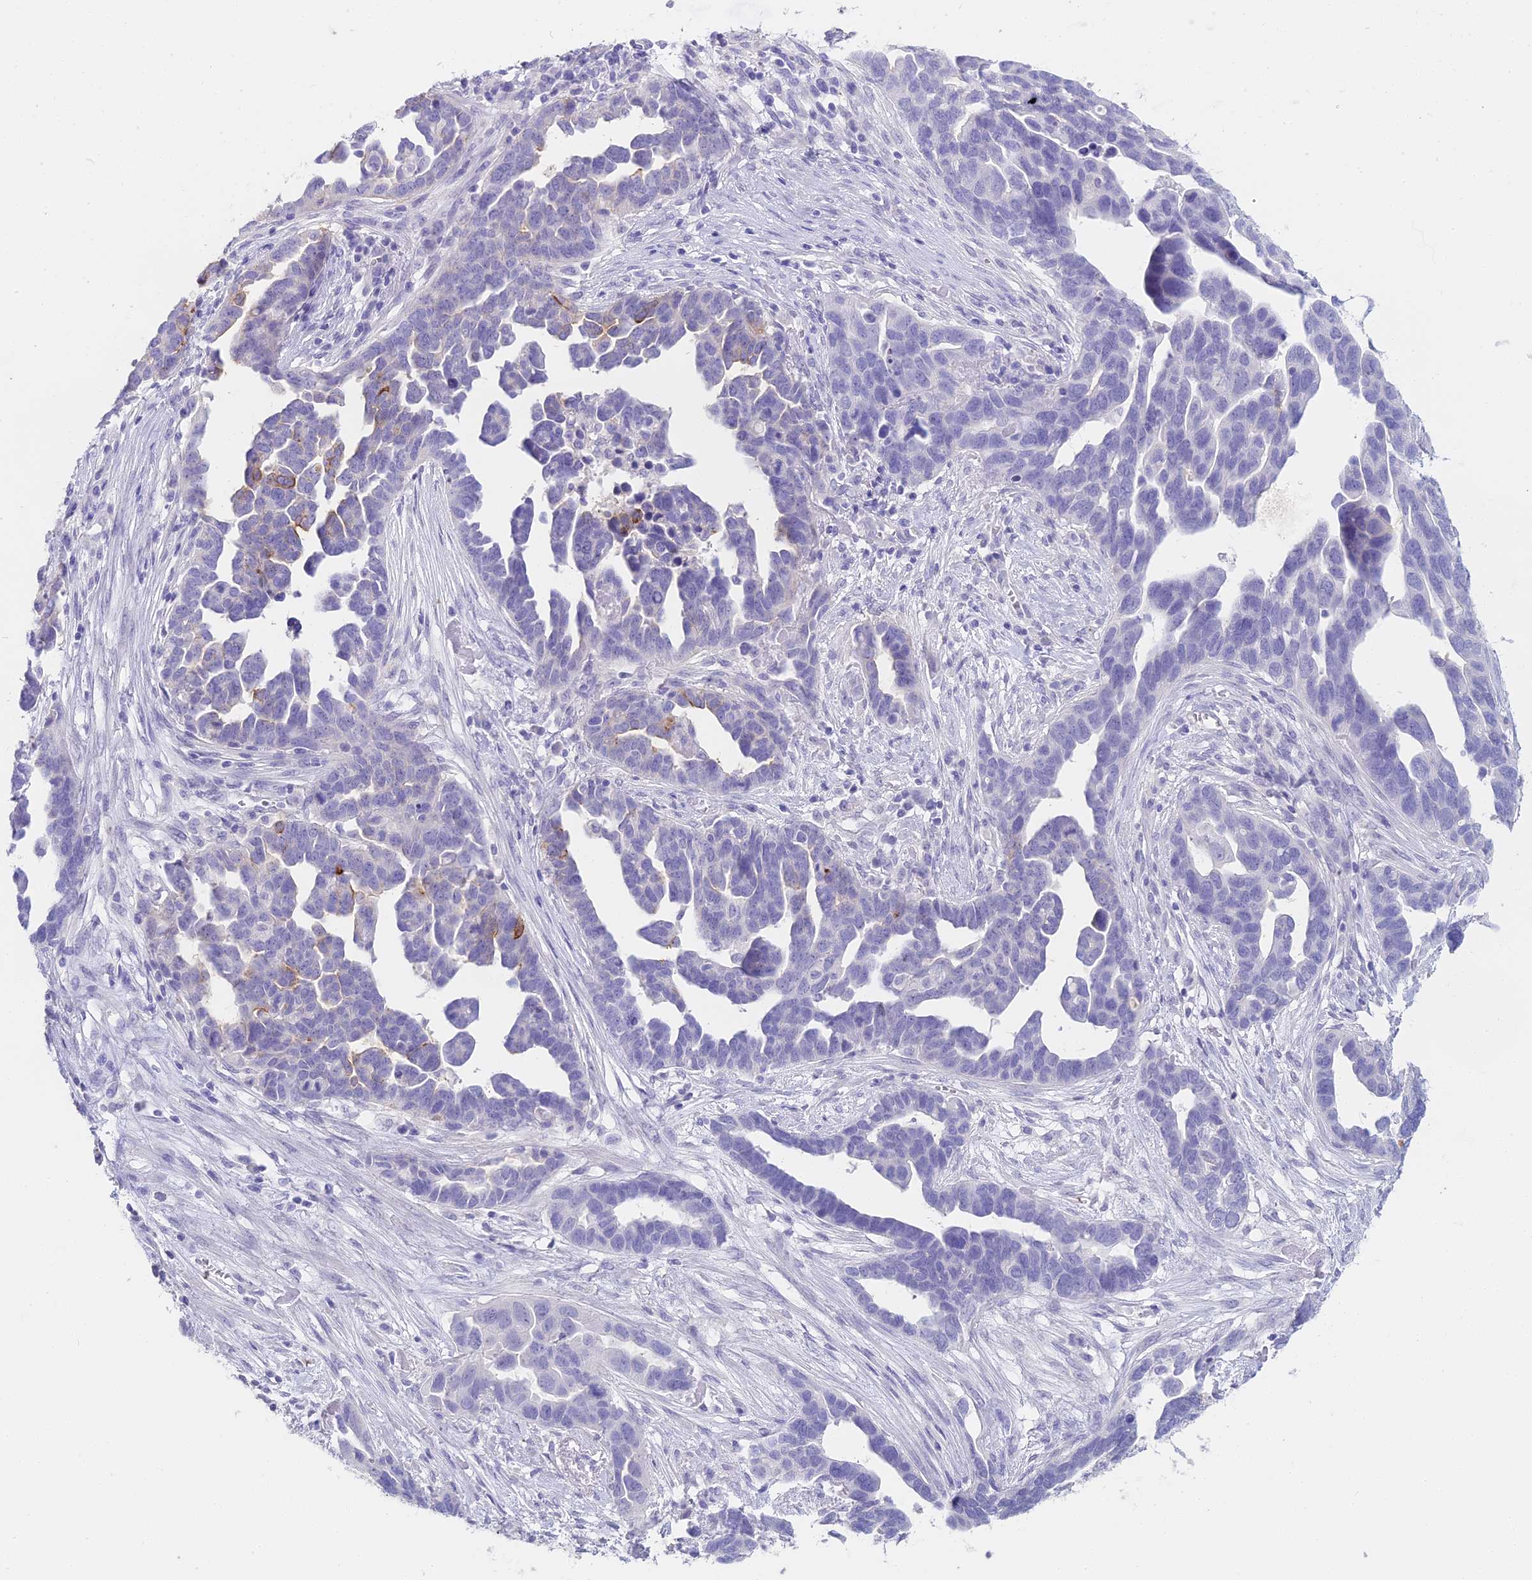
{"staining": {"intensity": "moderate", "quantity": "<25%", "location": "cytoplasmic/membranous"}, "tissue": "ovarian cancer", "cell_type": "Tumor cells", "image_type": "cancer", "snomed": [{"axis": "morphology", "description": "Cystadenocarcinoma, serous, NOS"}, {"axis": "topography", "description": "Ovary"}], "caption": "Human ovarian serous cystadenocarcinoma stained with a protein marker shows moderate staining in tumor cells.", "gene": "ALPP", "patient": {"sex": "female", "age": 54}}